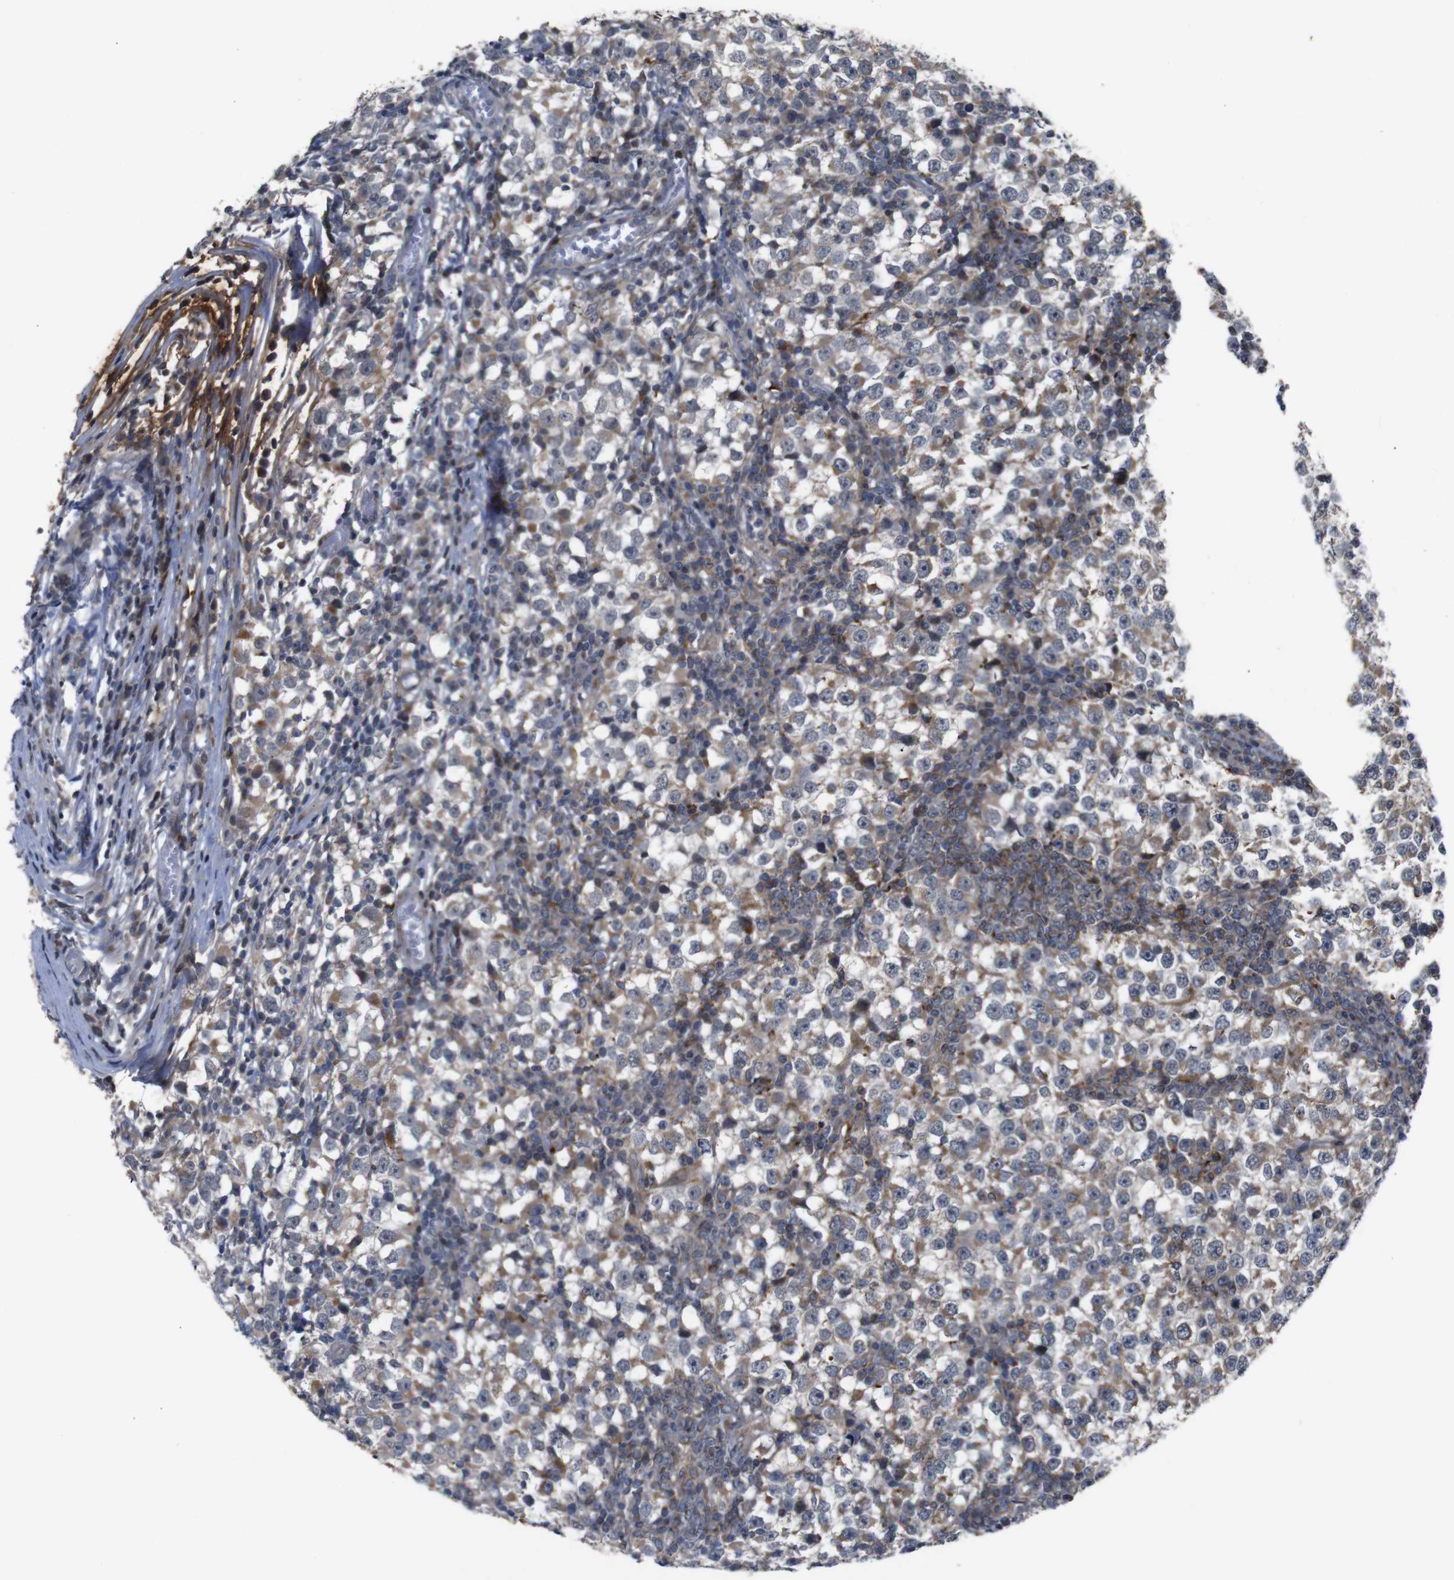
{"staining": {"intensity": "moderate", "quantity": "25%-75%", "location": "cytoplasmic/membranous"}, "tissue": "testis cancer", "cell_type": "Tumor cells", "image_type": "cancer", "snomed": [{"axis": "morphology", "description": "Seminoma, NOS"}, {"axis": "topography", "description": "Testis"}], "caption": "Immunohistochemistry of testis seminoma shows medium levels of moderate cytoplasmic/membranous positivity in about 25%-75% of tumor cells. The protein of interest is stained brown, and the nuclei are stained in blue (DAB (3,3'-diaminobenzidine) IHC with brightfield microscopy, high magnification).", "gene": "ATP7B", "patient": {"sex": "male", "age": 65}}